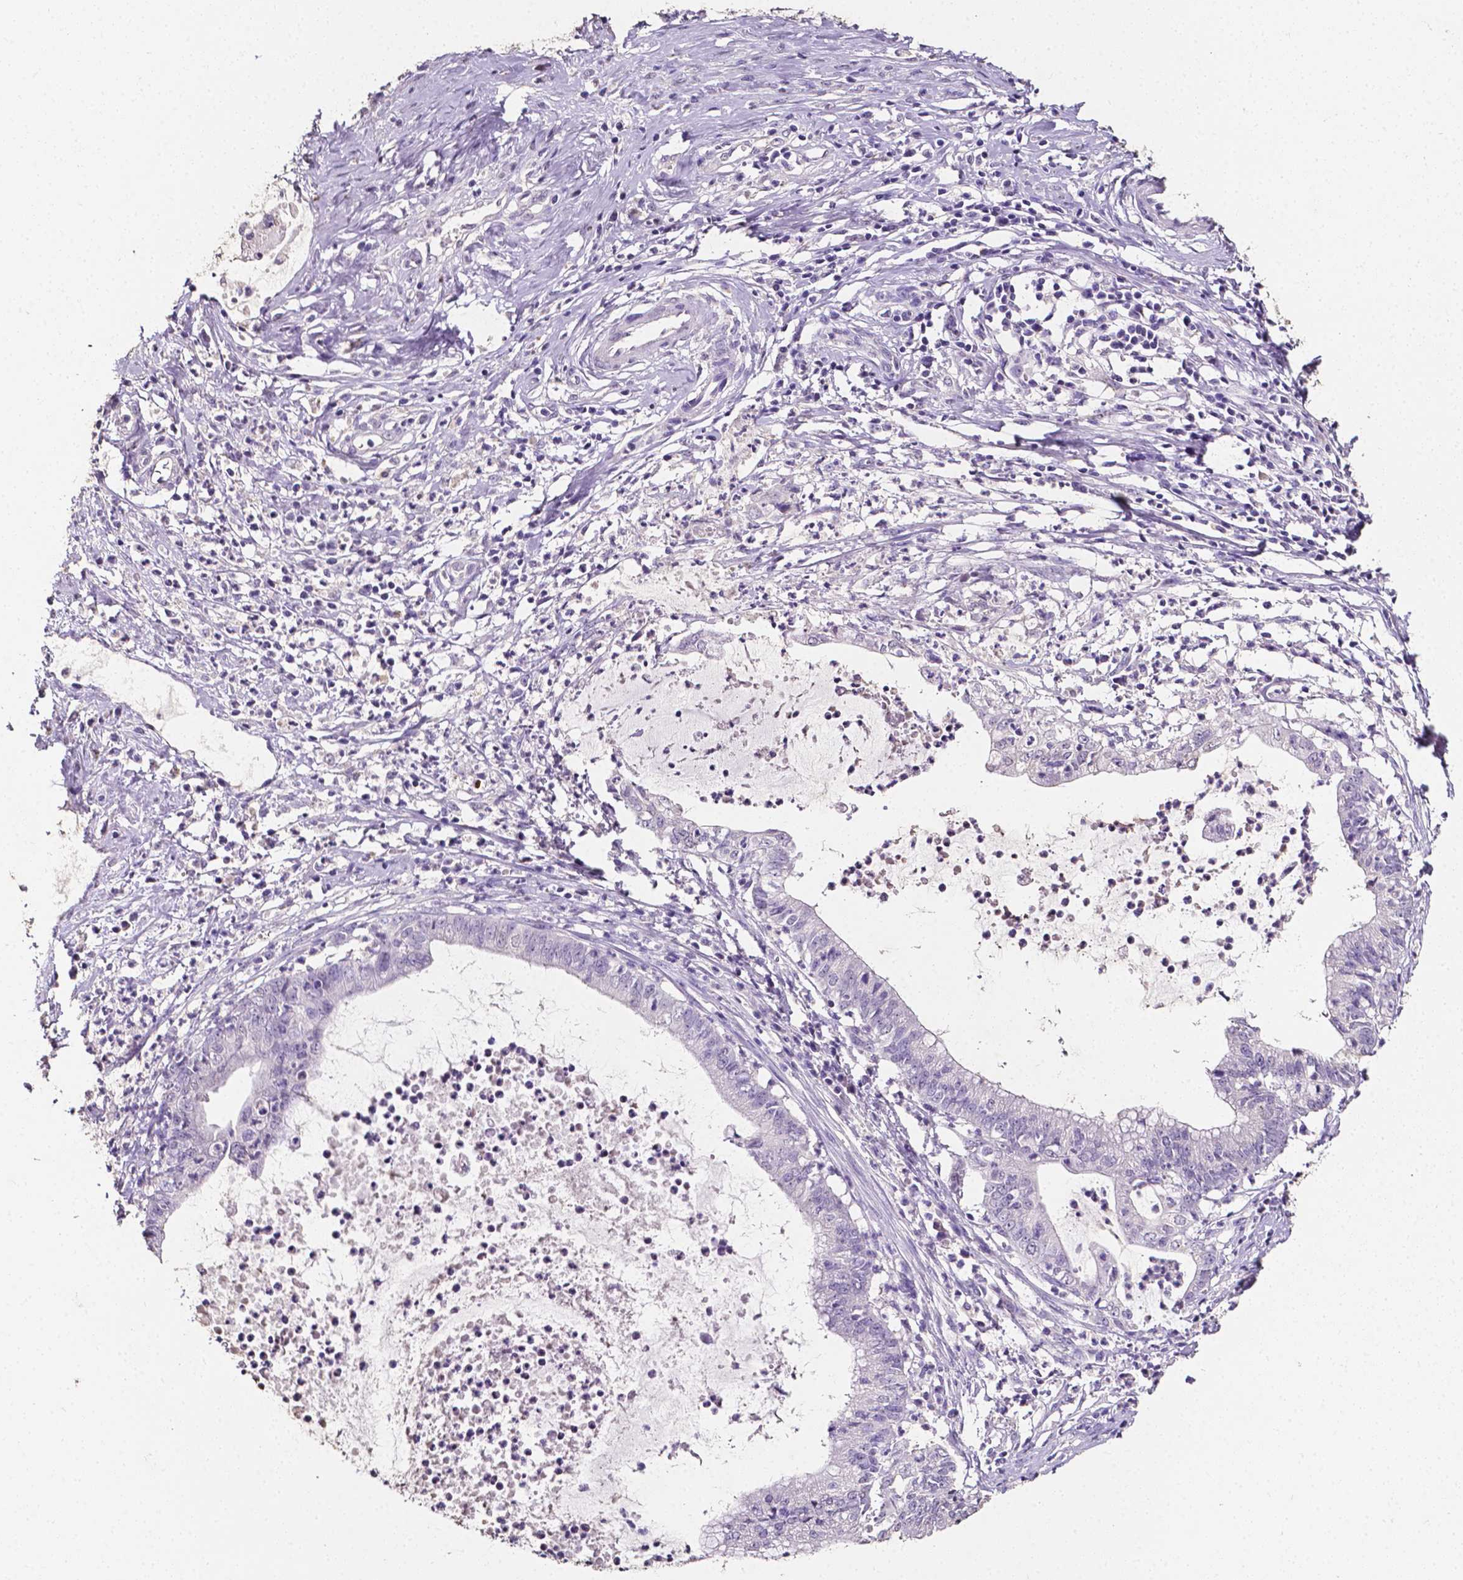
{"staining": {"intensity": "negative", "quantity": "none", "location": "none"}, "tissue": "cervical cancer", "cell_type": "Tumor cells", "image_type": "cancer", "snomed": [{"axis": "morphology", "description": "Normal tissue, NOS"}, {"axis": "morphology", "description": "Adenocarcinoma, NOS"}, {"axis": "topography", "description": "Cervix"}], "caption": "A high-resolution image shows IHC staining of cervical adenocarcinoma, which shows no significant staining in tumor cells.", "gene": "PSAT1", "patient": {"sex": "female", "age": 38}}